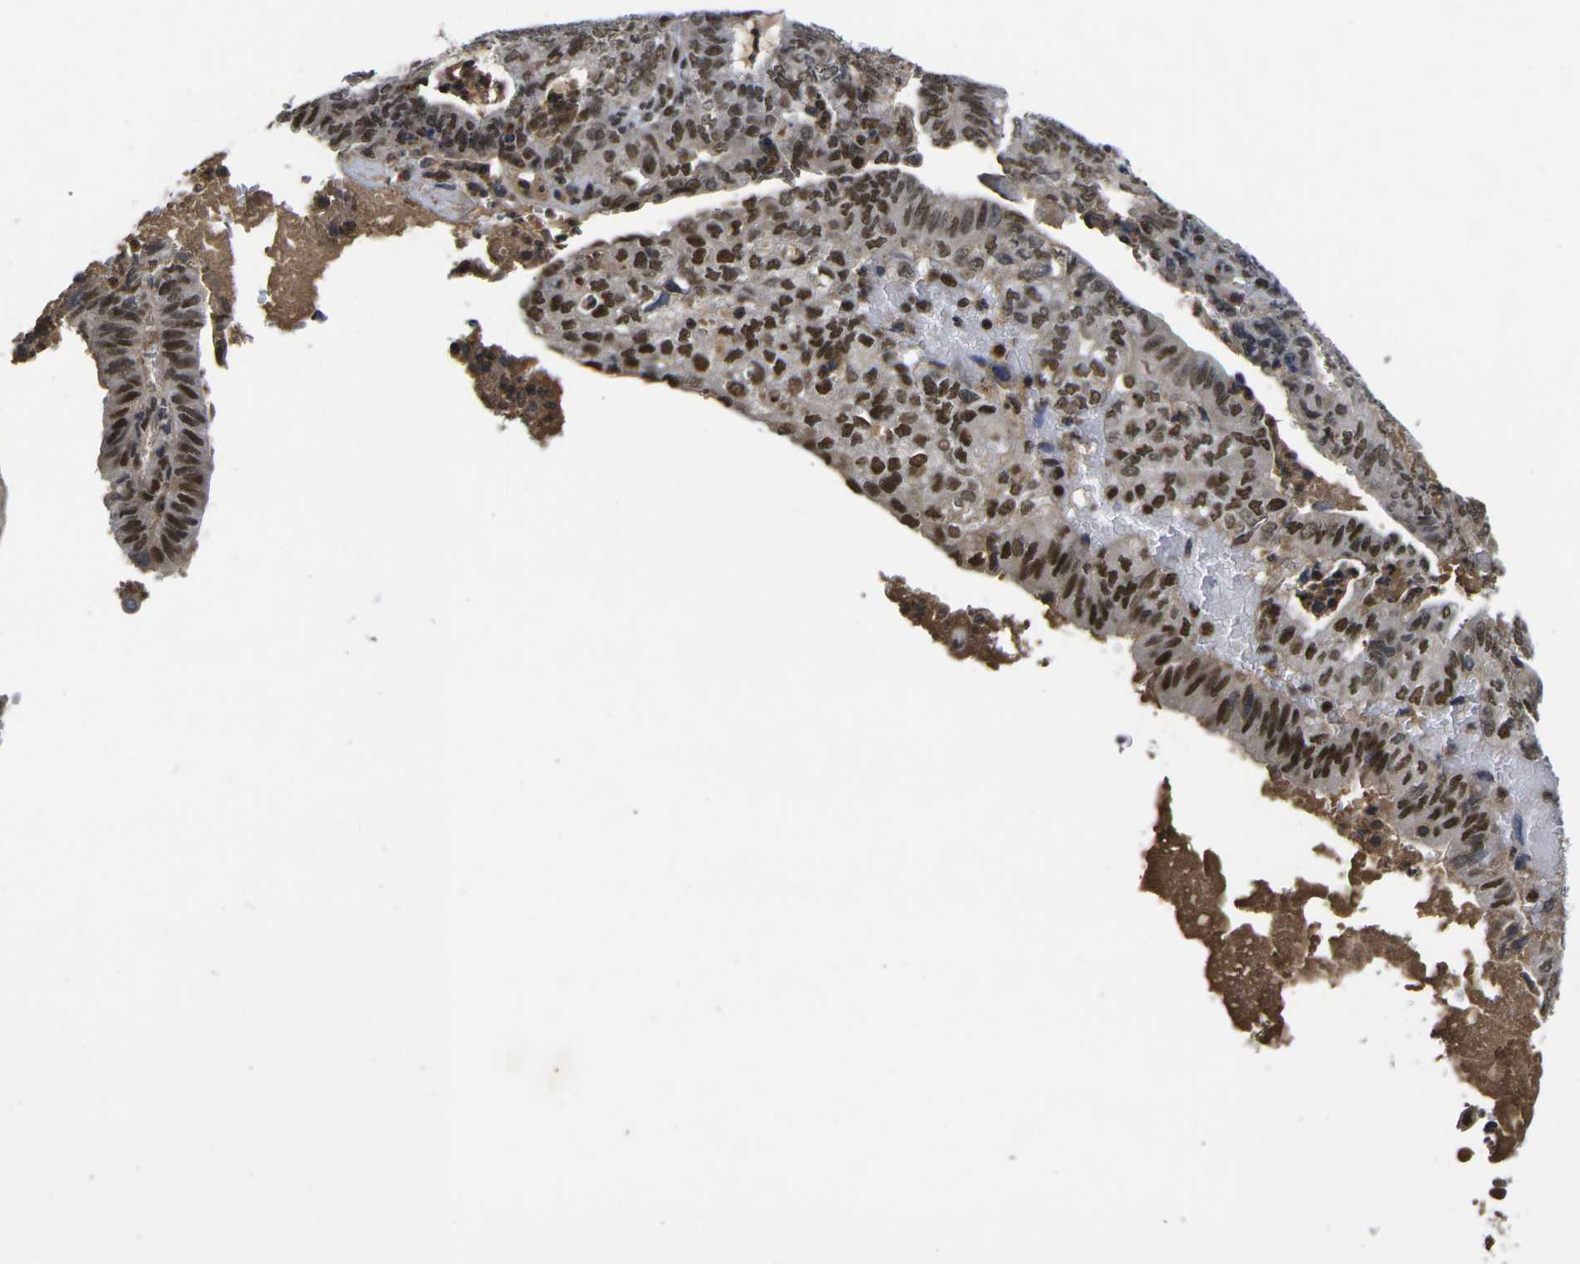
{"staining": {"intensity": "strong", "quantity": ">75%", "location": "nuclear"}, "tissue": "endometrial cancer", "cell_type": "Tumor cells", "image_type": "cancer", "snomed": [{"axis": "morphology", "description": "Adenocarcinoma, NOS"}, {"axis": "topography", "description": "Uterus"}], "caption": "Endometrial cancer (adenocarcinoma) tissue demonstrates strong nuclear staining in approximately >75% of tumor cells, visualized by immunohistochemistry. (DAB = brown stain, brightfield microscopy at high magnification).", "gene": "GTF2E1", "patient": {"sex": "female", "age": 60}}